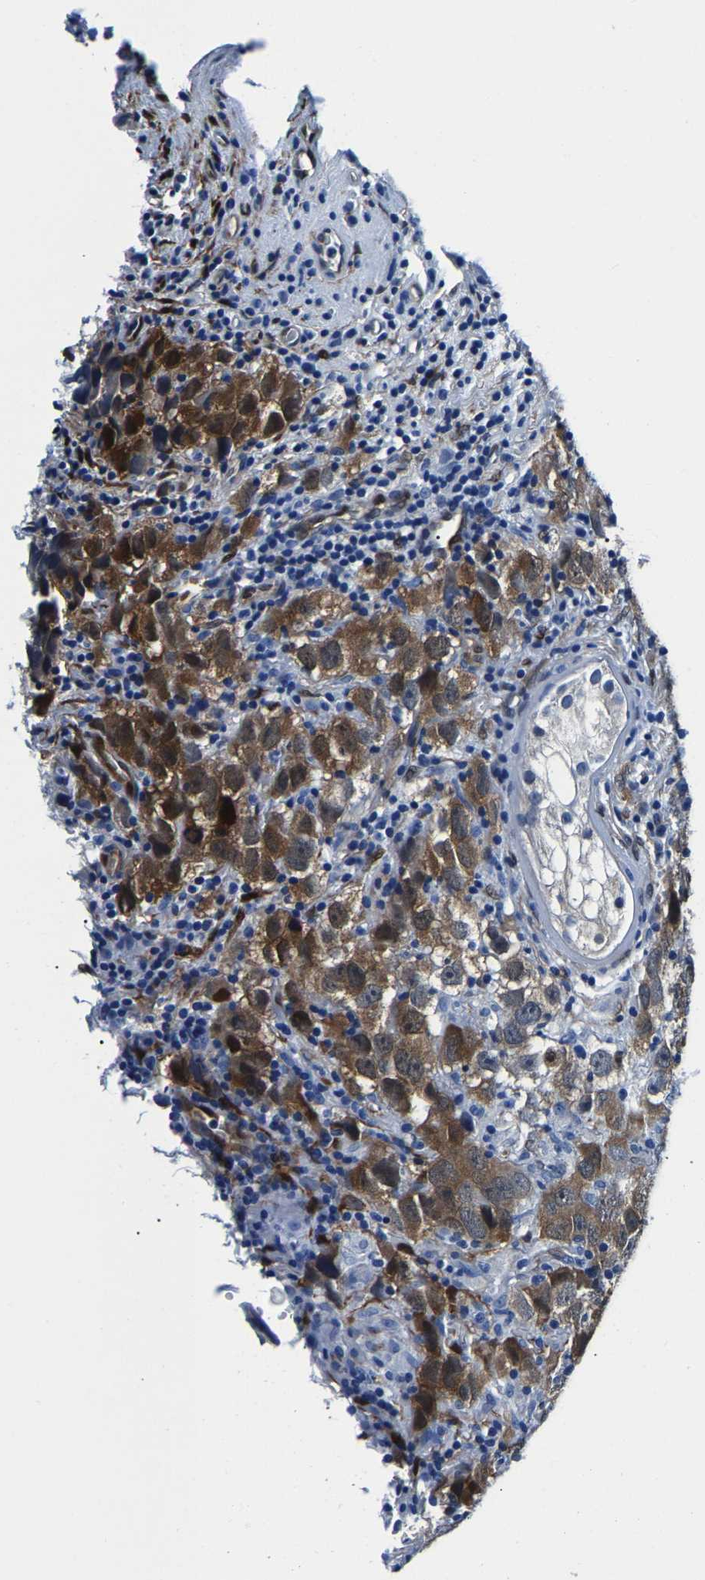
{"staining": {"intensity": "moderate", "quantity": ">75%", "location": "cytoplasmic/membranous"}, "tissue": "testis cancer", "cell_type": "Tumor cells", "image_type": "cancer", "snomed": [{"axis": "morphology", "description": "Carcinoma, Embryonal, NOS"}, {"axis": "topography", "description": "Testis"}], "caption": "Immunohistochemistry (IHC) photomicrograph of human testis embryonal carcinoma stained for a protein (brown), which exhibits medium levels of moderate cytoplasmic/membranous expression in about >75% of tumor cells.", "gene": "S100A13", "patient": {"sex": "male", "age": 21}}